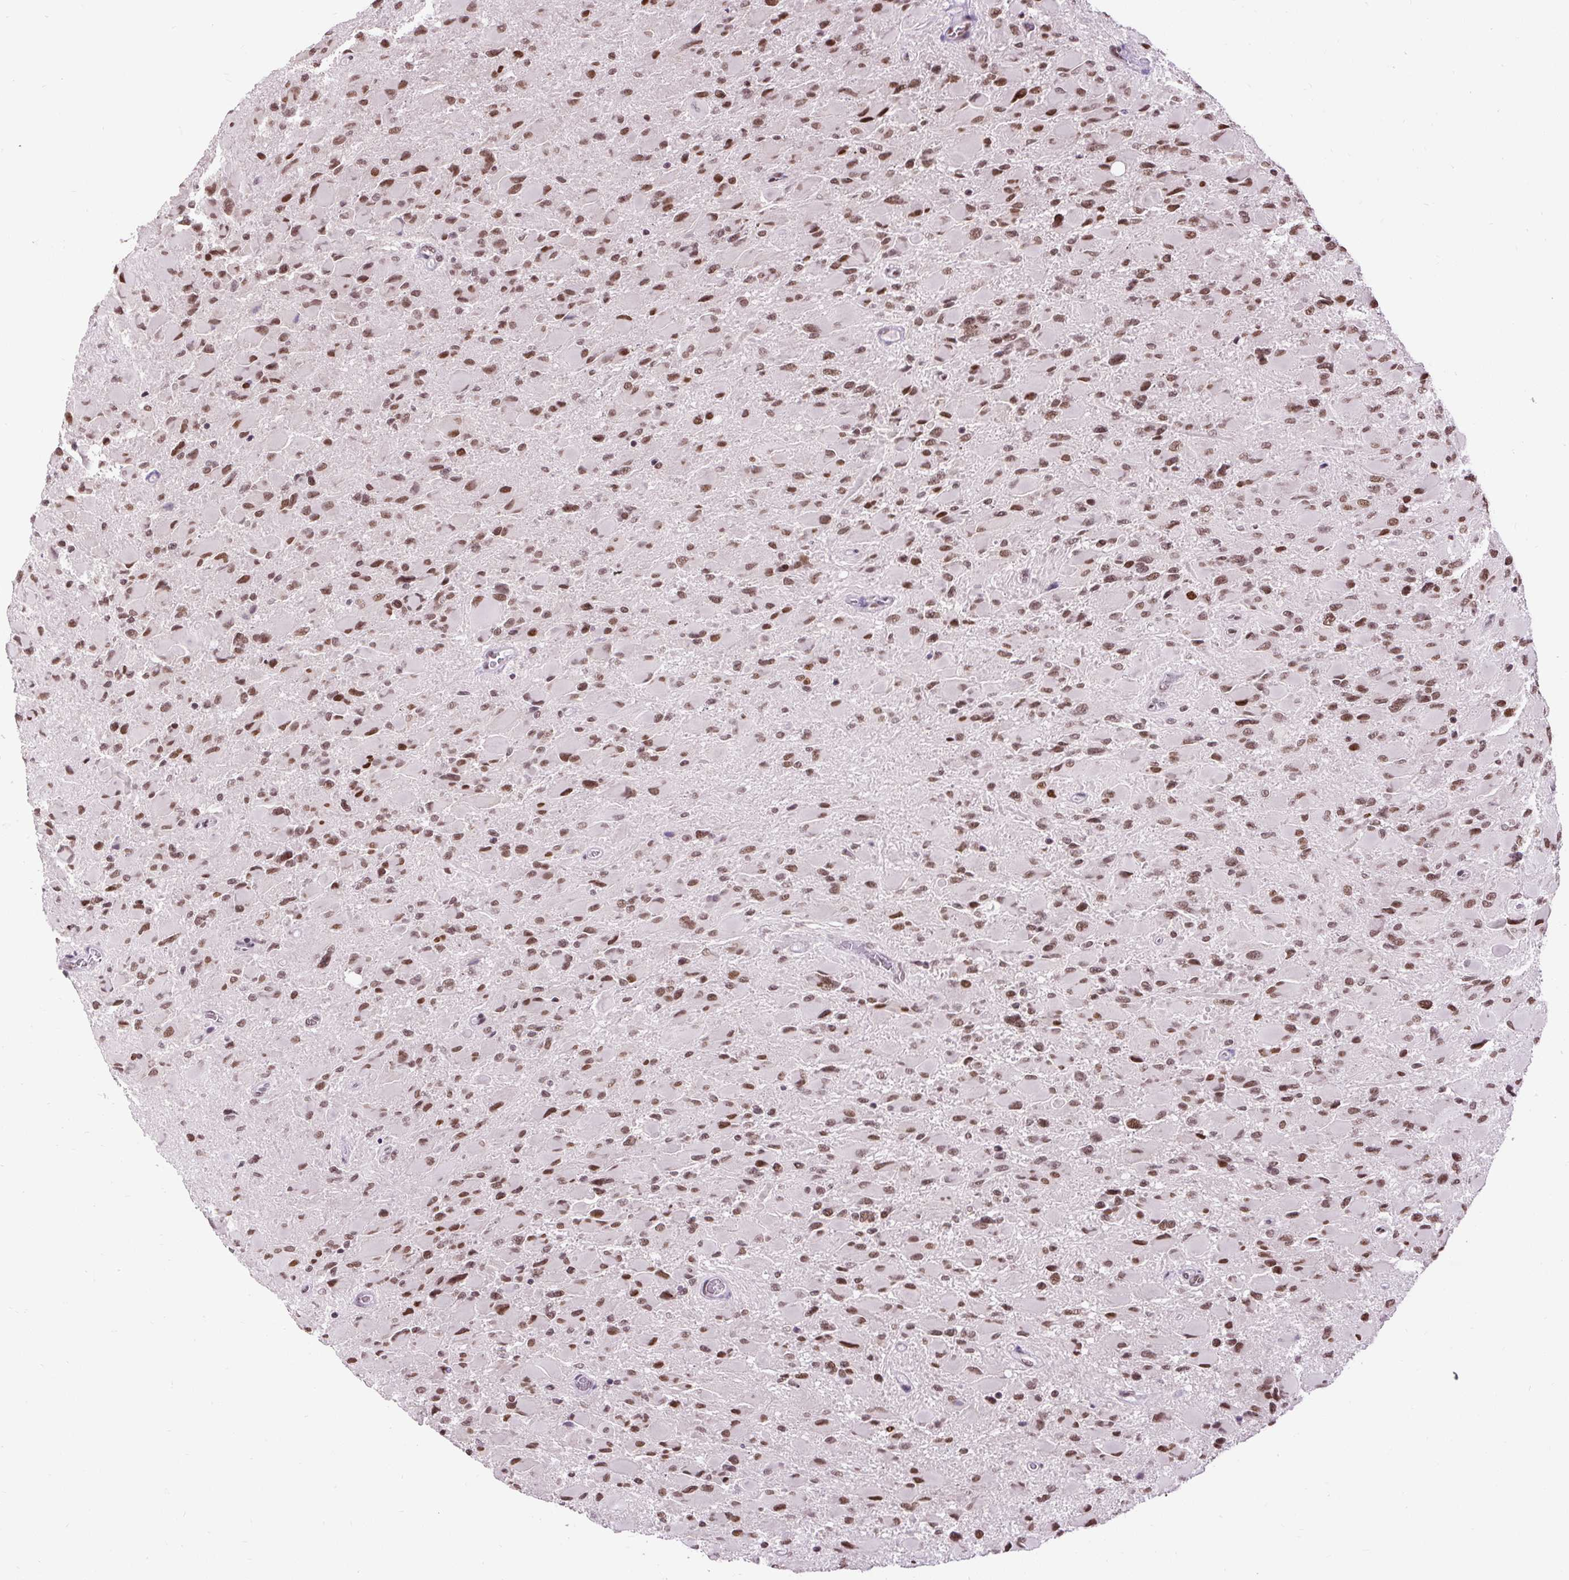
{"staining": {"intensity": "moderate", "quantity": "25%-75%", "location": "nuclear"}, "tissue": "glioma", "cell_type": "Tumor cells", "image_type": "cancer", "snomed": [{"axis": "morphology", "description": "Glioma, malignant, High grade"}, {"axis": "topography", "description": "Cerebral cortex"}], "caption": "A brown stain shows moderate nuclear positivity of a protein in human high-grade glioma (malignant) tumor cells.", "gene": "ZNF672", "patient": {"sex": "female", "age": 36}}